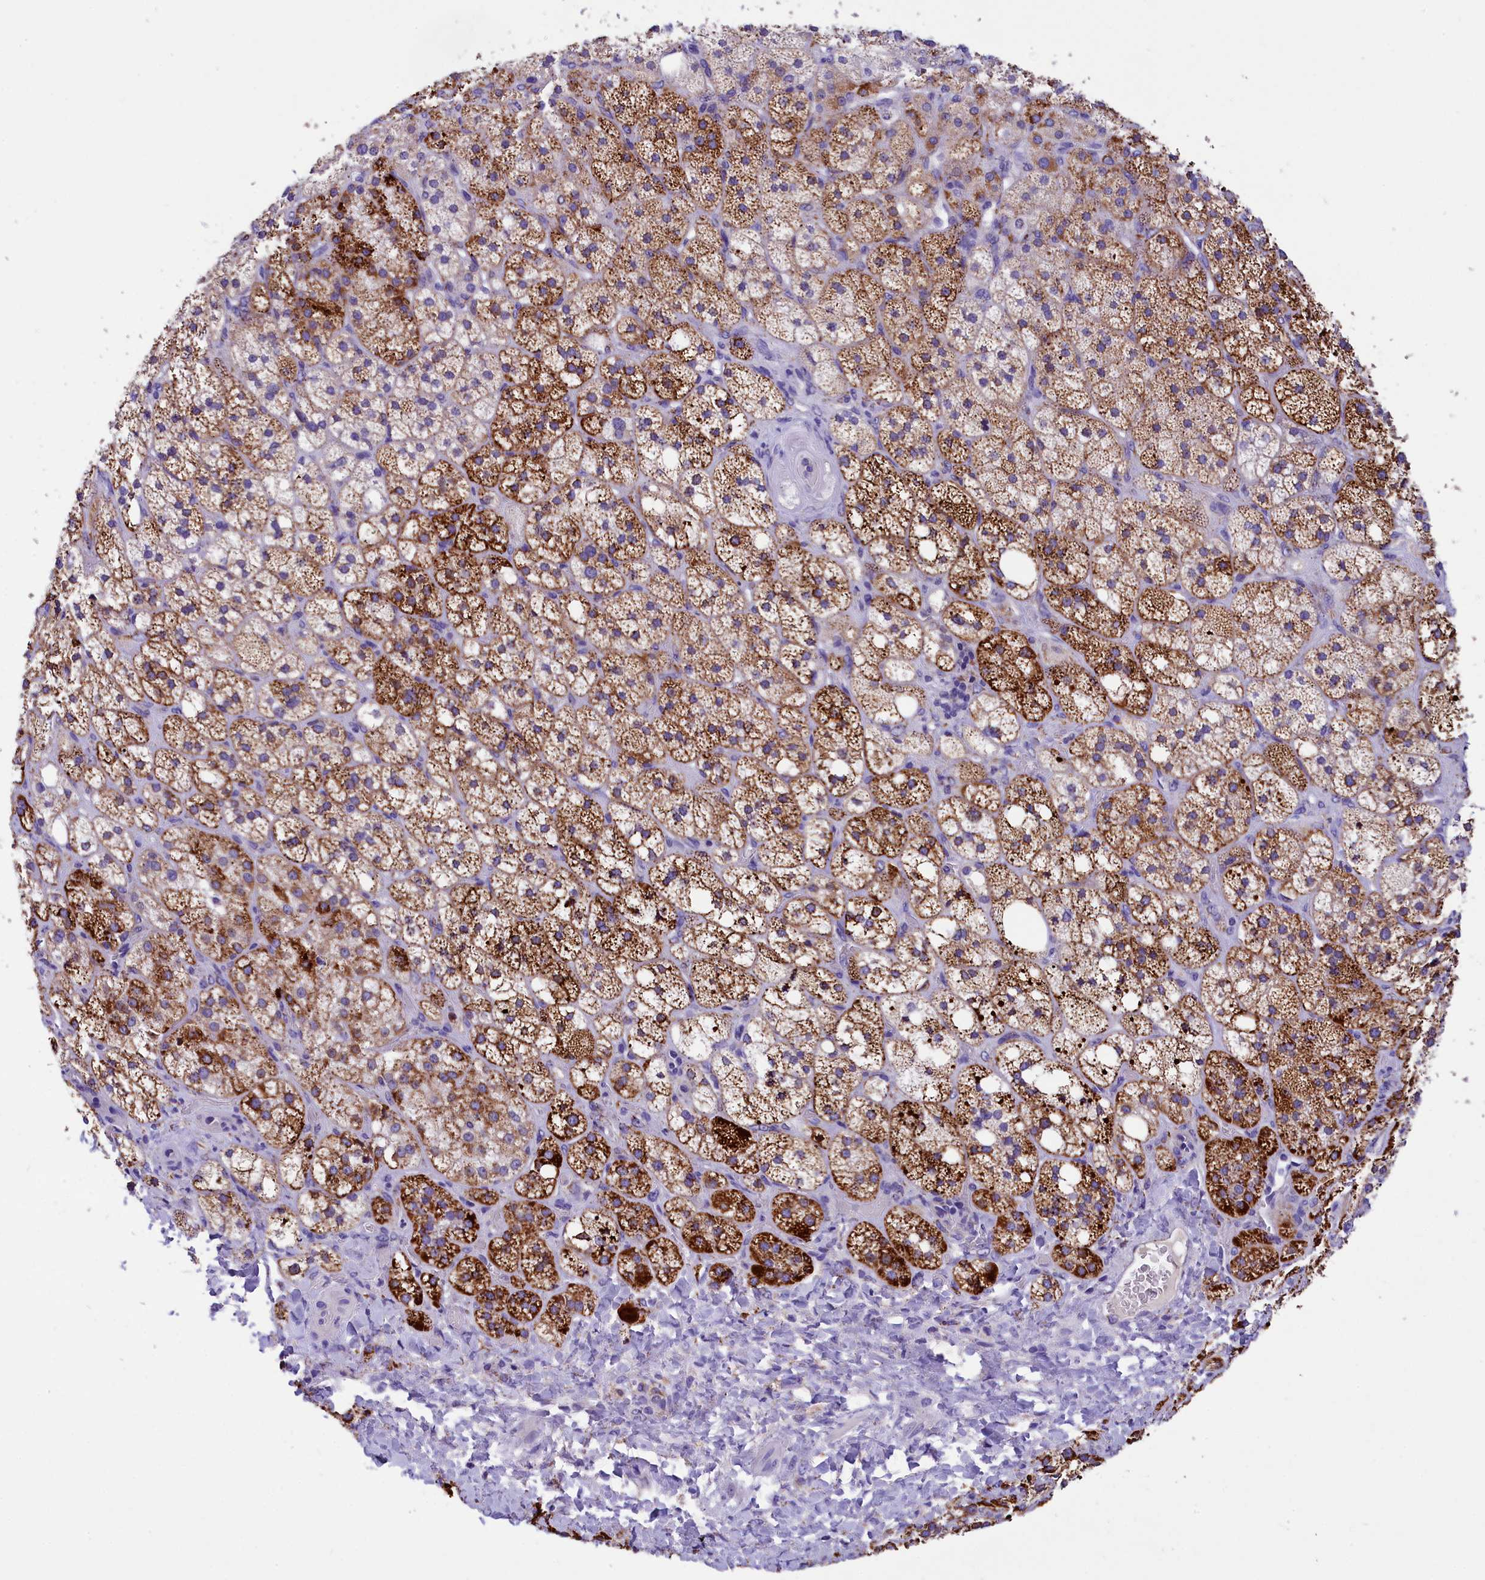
{"staining": {"intensity": "strong", "quantity": ">75%", "location": "cytoplasmic/membranous"}, "tissue": "adrenal gland", "cell_type": "Glandular cells", "image_type": "normal", "snomed": [{"axis": "morphology", "description": "Normal tissue, NOS"}, {"axis": "topography", "description": "Adrenal gland"}], "caption": "This image reveals normal adrenal gland stained with IHC to label a protein in brown. The cytoplasmic/membranous of glandular cells show strong positivity for the protein. Nuclei are counter-stained blue.", "gene": "ABAT", "patient": {"sex": "male", "age": 61}}